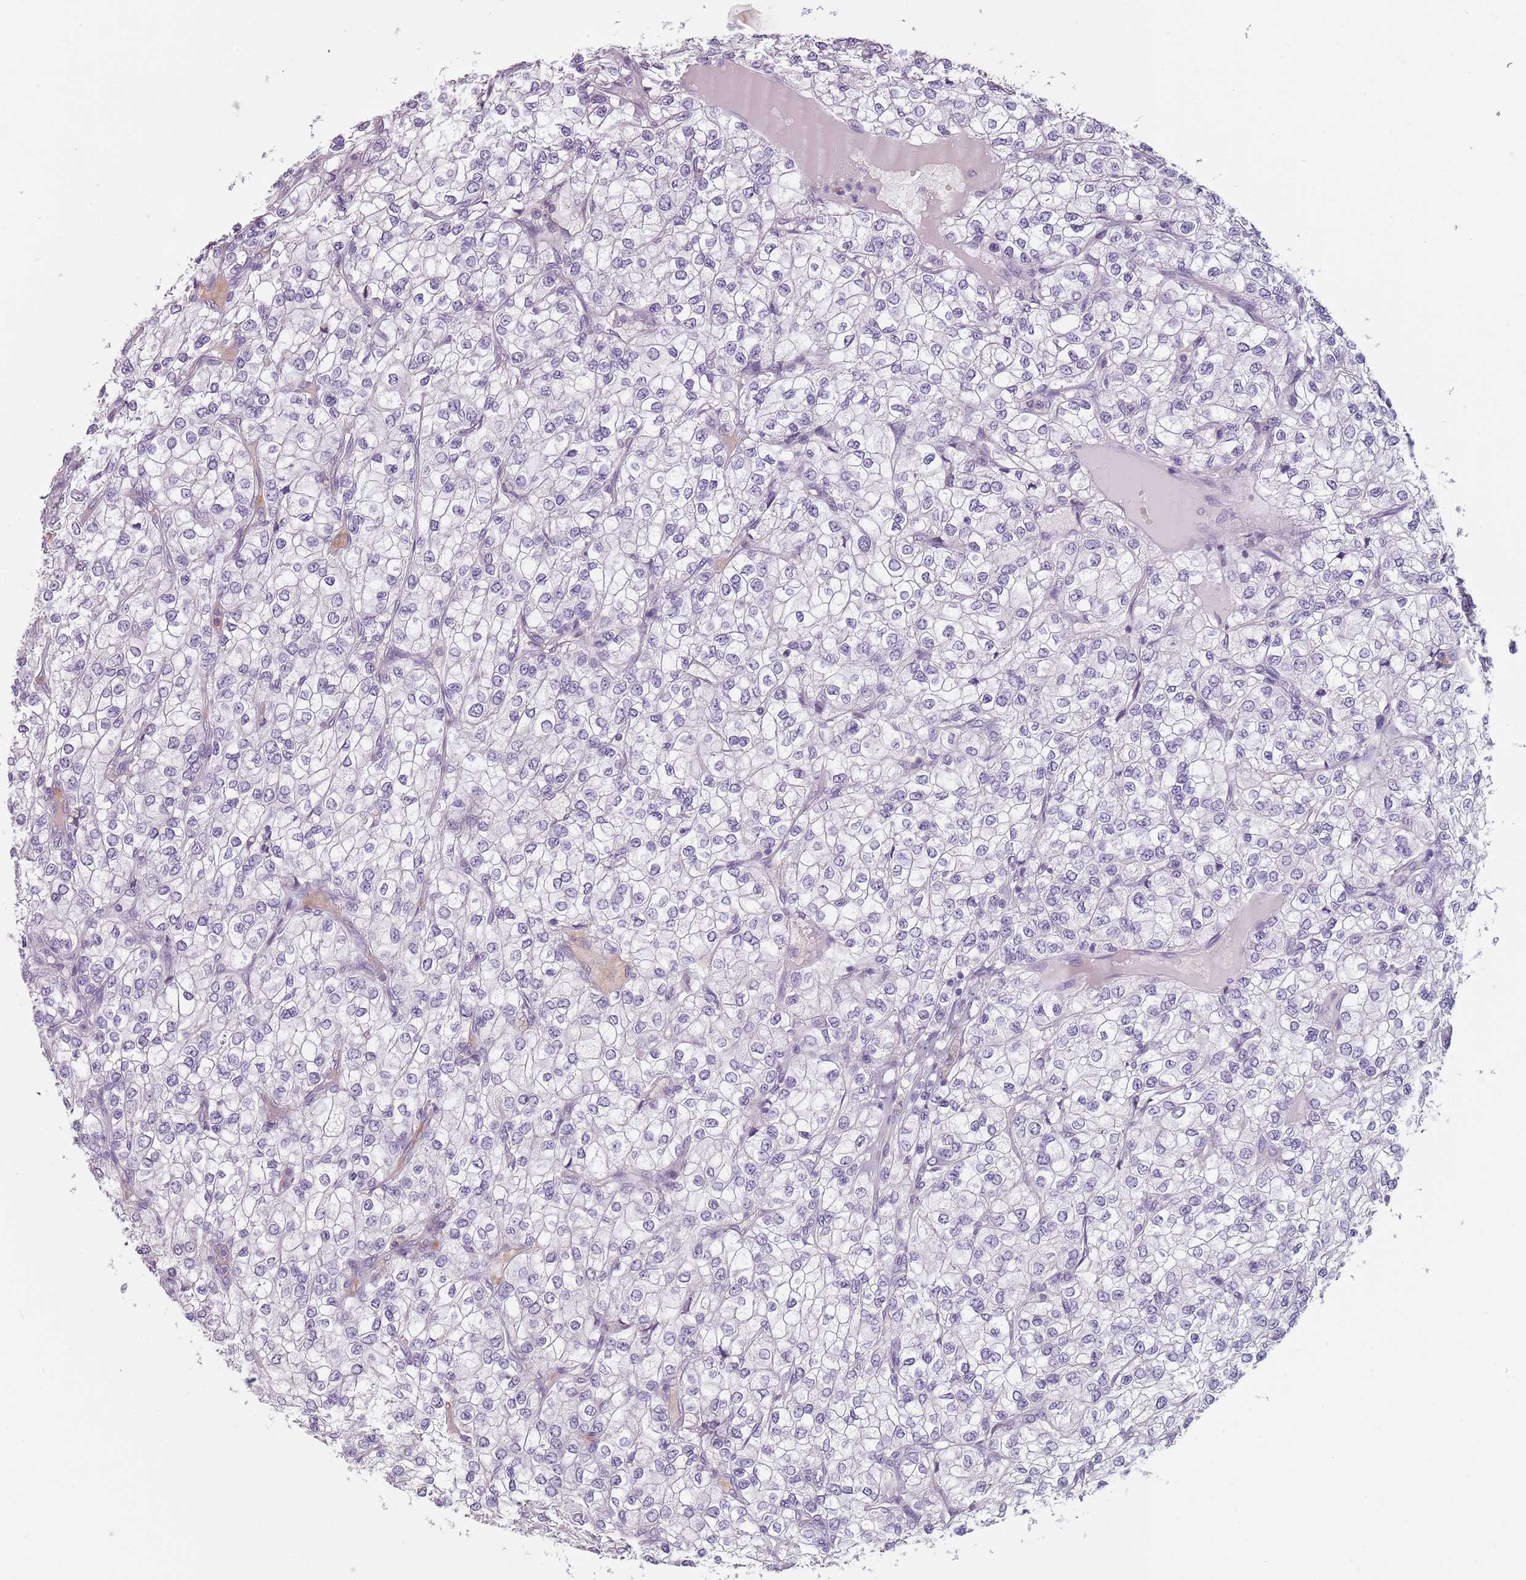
{"staining": {"intensity": "negative", "quantity": "none", "location": "none"}, "tissue": "renal cancer", "cell_type": "Tumor cells", "image_type": "cancer", "snomed": [{"axis": "morphology", "description": "Adenocarcinoma, NOS"}, {"axis": "topography", "description": "Kidney"}], "caption": "Immunohistochemical staining of adenocarcinoma (renal) reveals no significant staining in tumor cells.", "gene": "PIEZO1", "patient": {"sex": "male", "age": 80}}